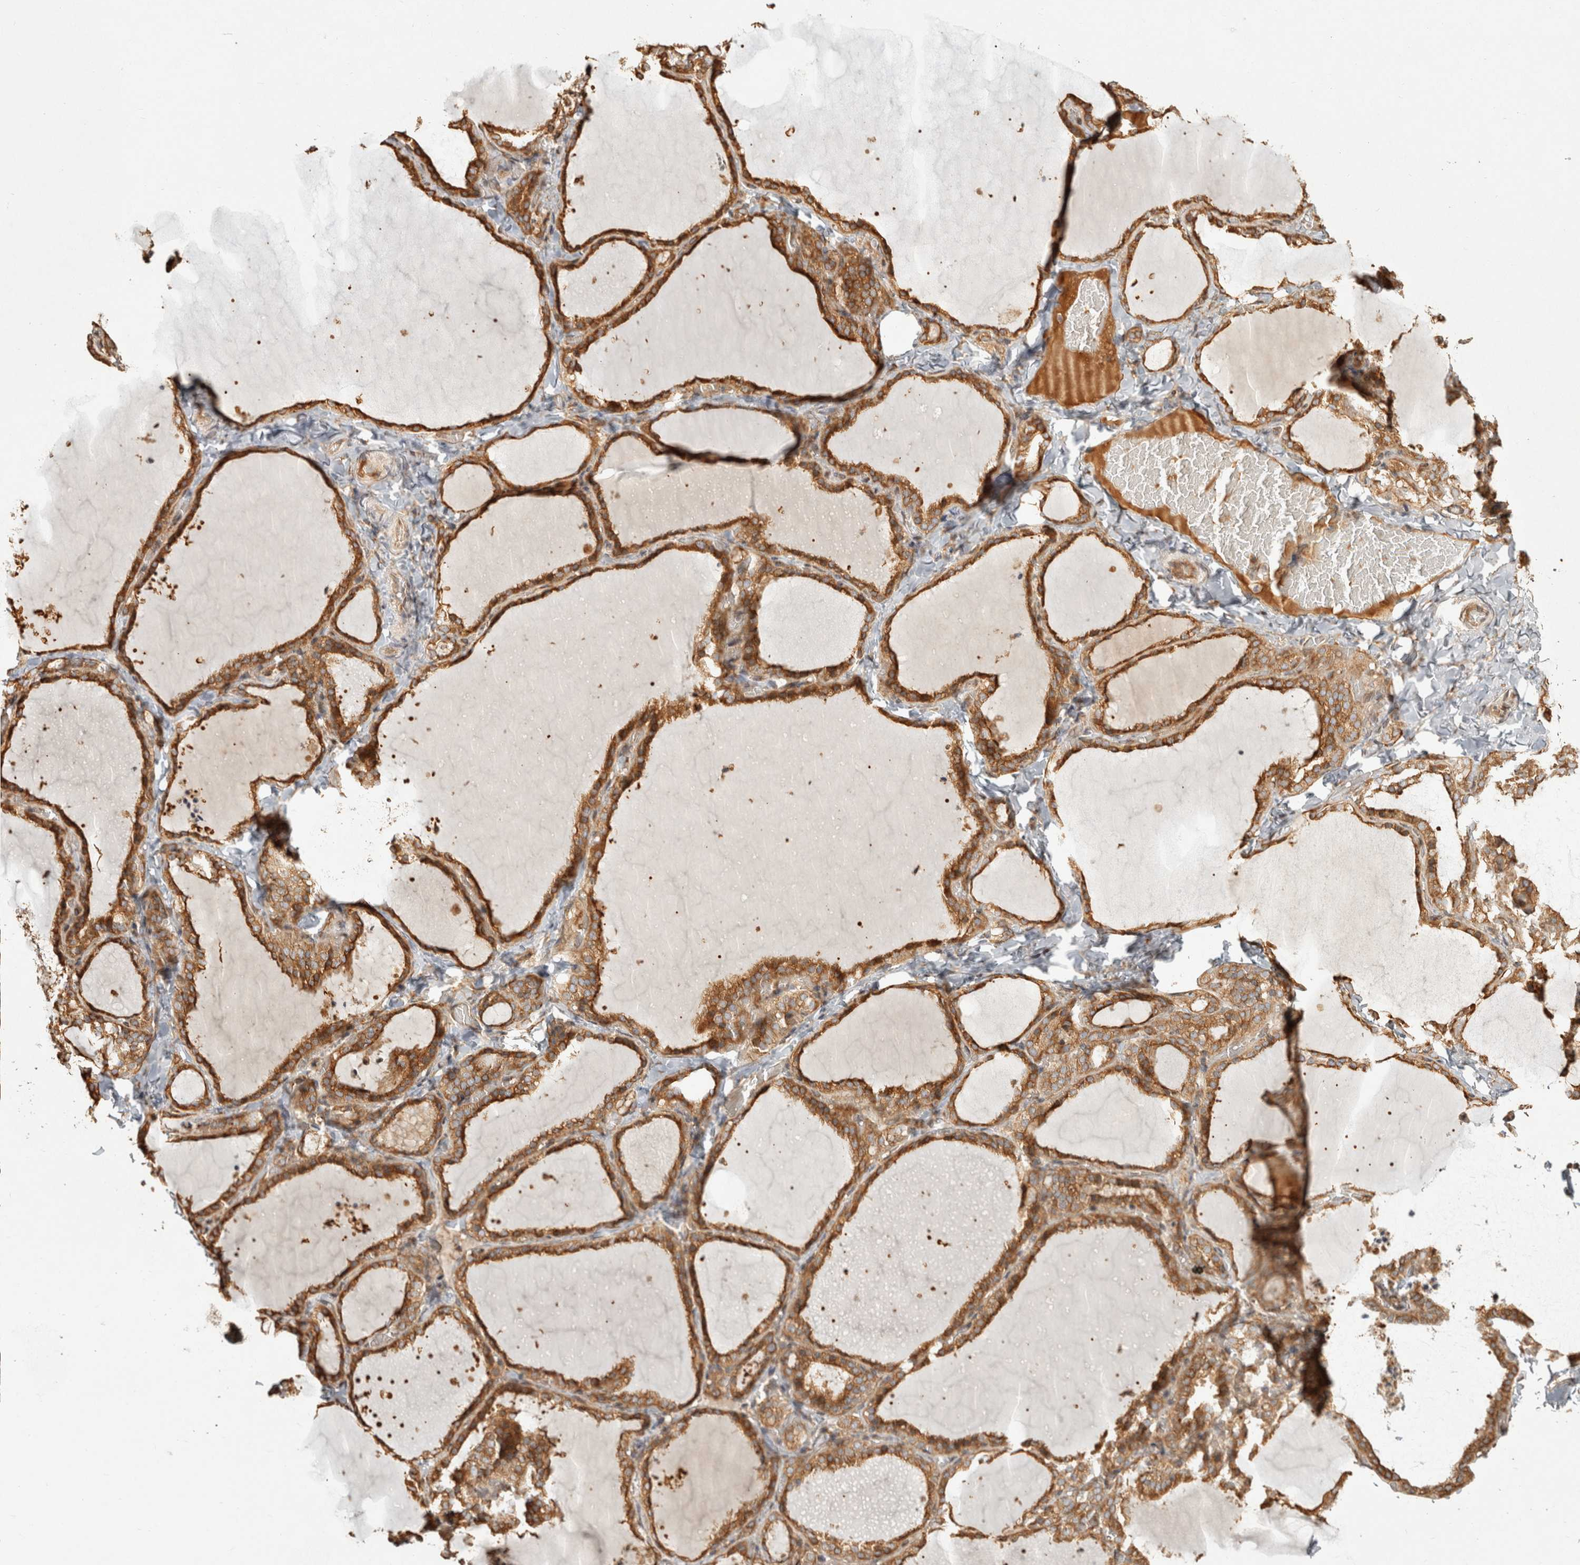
{"staining": {"intensity": "strong", "quantity": ">75%", "location": "cytoplasmic/membranous"}, "tissue": "thyroid gland", "cell_type": "Glandular cells", "image_type": "normal", "snomed": [{"axis": "morphology", "description": "Normal tissue, NOS"}, {"axis": "topography", "description": "Thyroid gland"}], "caption": "The micrograph displays a brown stain indicating the presence of a protein in the cytoplasmic/membranous of glandular cells in thyroid gland.", "gene": "CAMSAP2", "patient": {"sex": "female", "age": 22}}